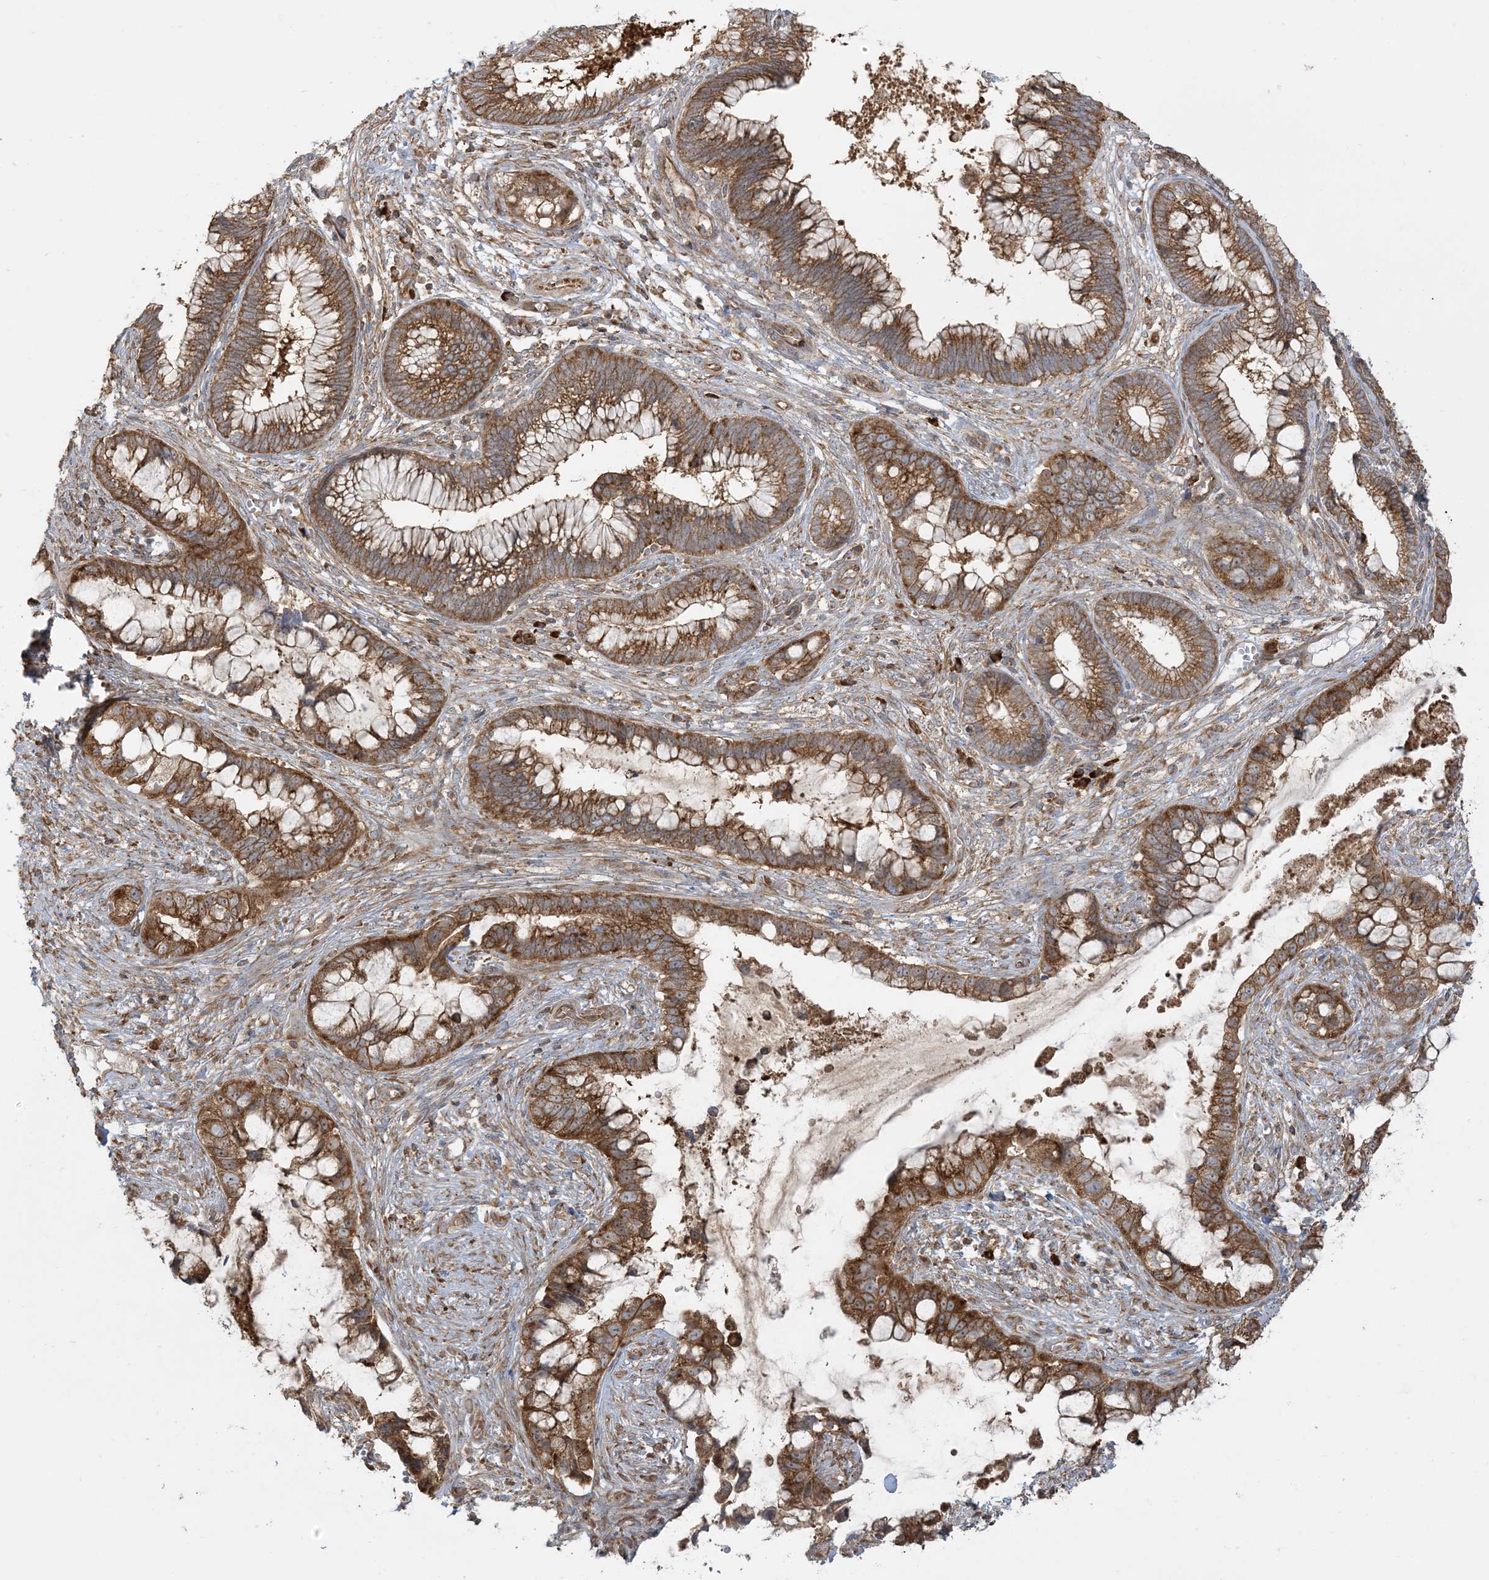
{"staining": {"intensity": "strong", "quantity": ">75%", "location": "cytoplasmic/membranous"}, "tissue": "cervical cancer", "cell_type": "Tumor cells", "image_type": "cancer", "snomed": [{"axis": "morphology", "description": "Adenocarcinoma, NOS"}, {"axis": "topography", "description": "Cervix"}], "caption": "A micrograph of cervical cancer (adenocarcinoma) stained for a protein reveals strong cytoplasmic/membranous brown staining in tumor cells. (Stains: DAB in brown, nuclei in blue, Microscopy: brightfield microscopy at high magnification).", "gene": "SRP72", "patient": {"sex": "female", "age": 44}}